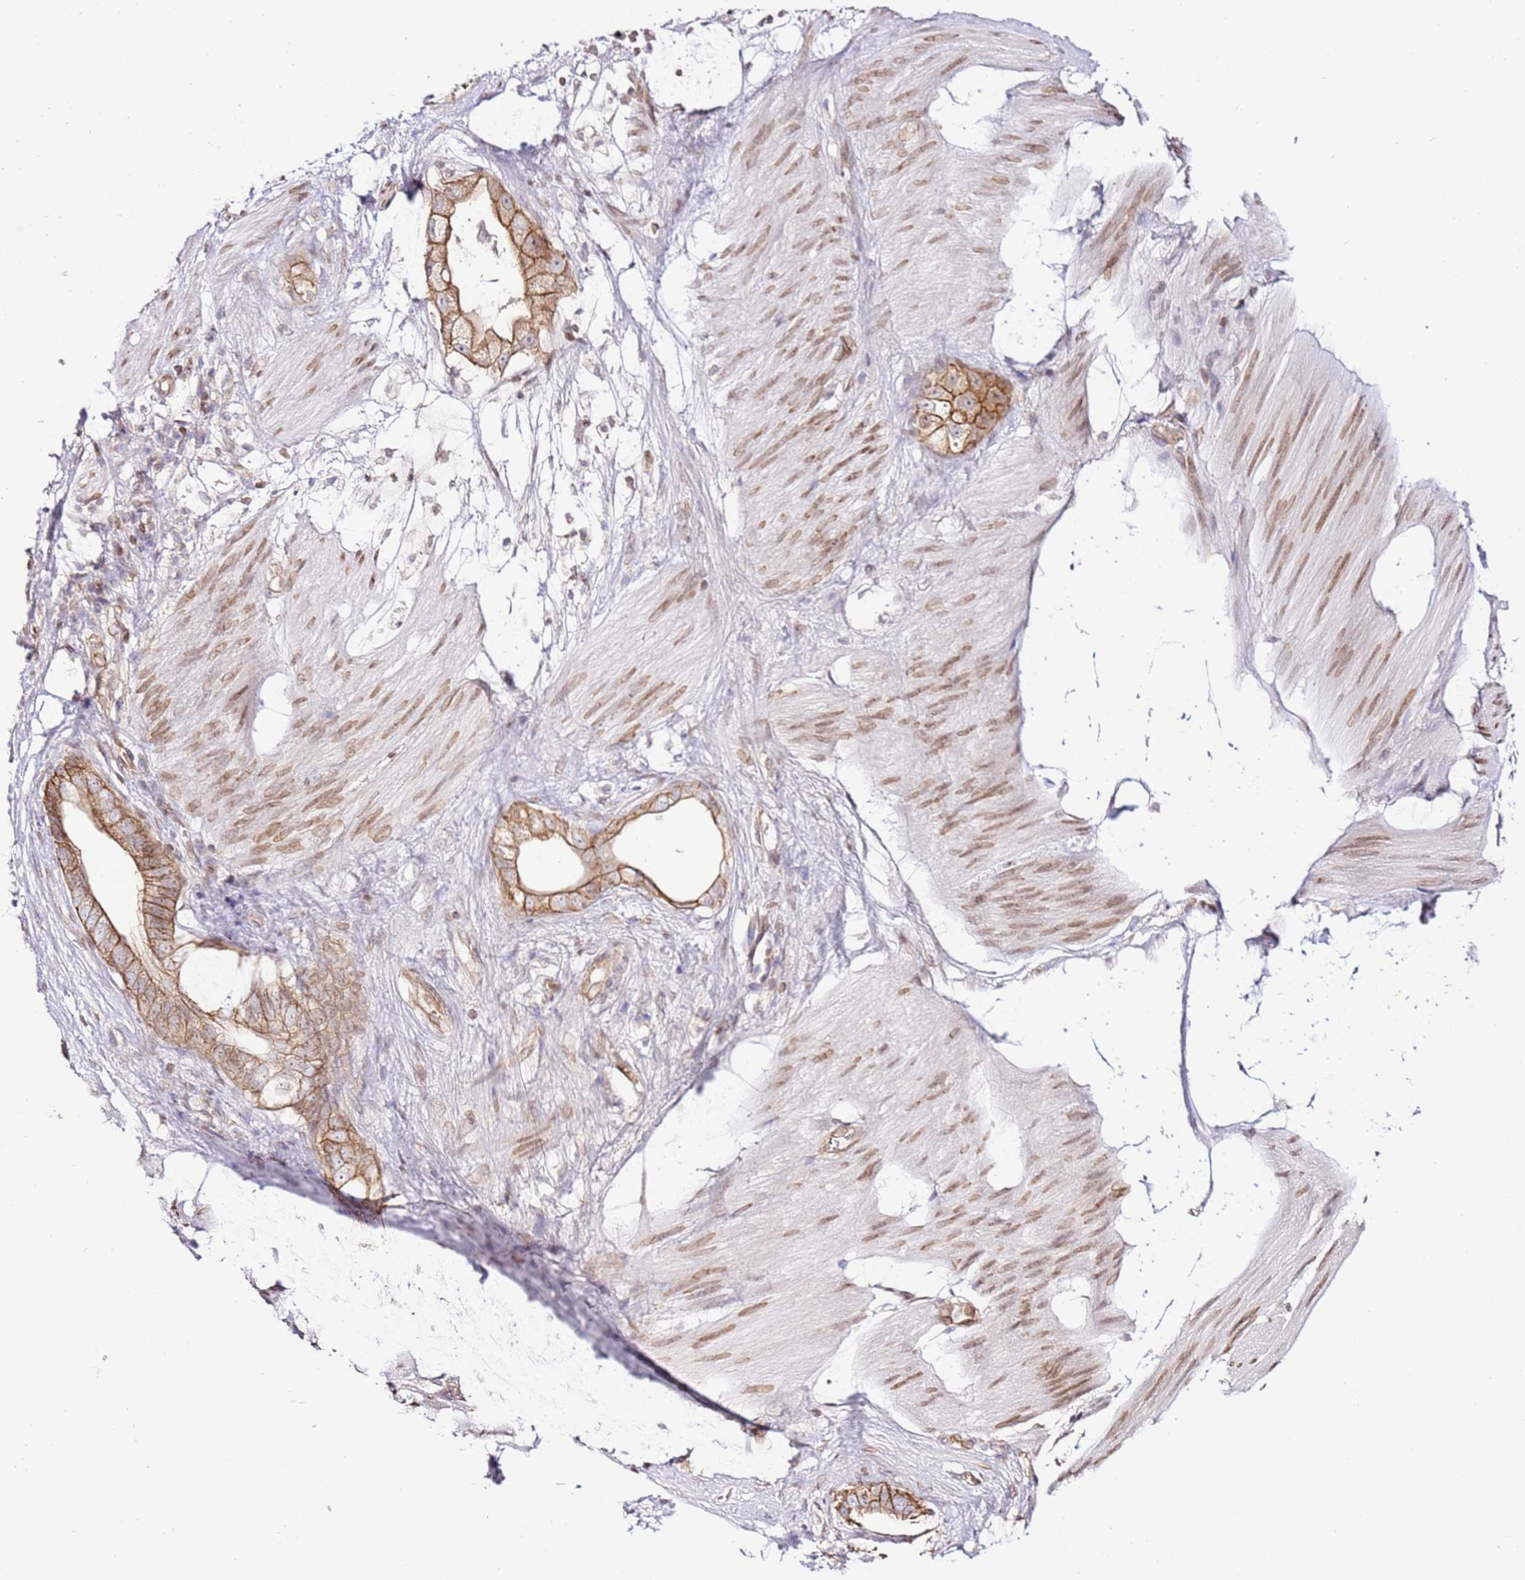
{"staining": {"intensity": "moderate", "quantity": ">75%", "location": "cytoplasmic/membranous"}, "tissue": "stomach cancer", "cell_type": "Tumor cells", "image_type": "cancer", "snomed": [{"axis": "morphology", "description": "Adenocarcinoma, NOS"}, {"axis": "topography", "description": "Stomach"}], "caption": "A micrograph of human stomach cancer stained for a protein exhibits moderate cytoplasmic/membranous brown staining in tumor cells.", "gene": "TRIM37", "patient": {"sex": "male", "age": 55}}